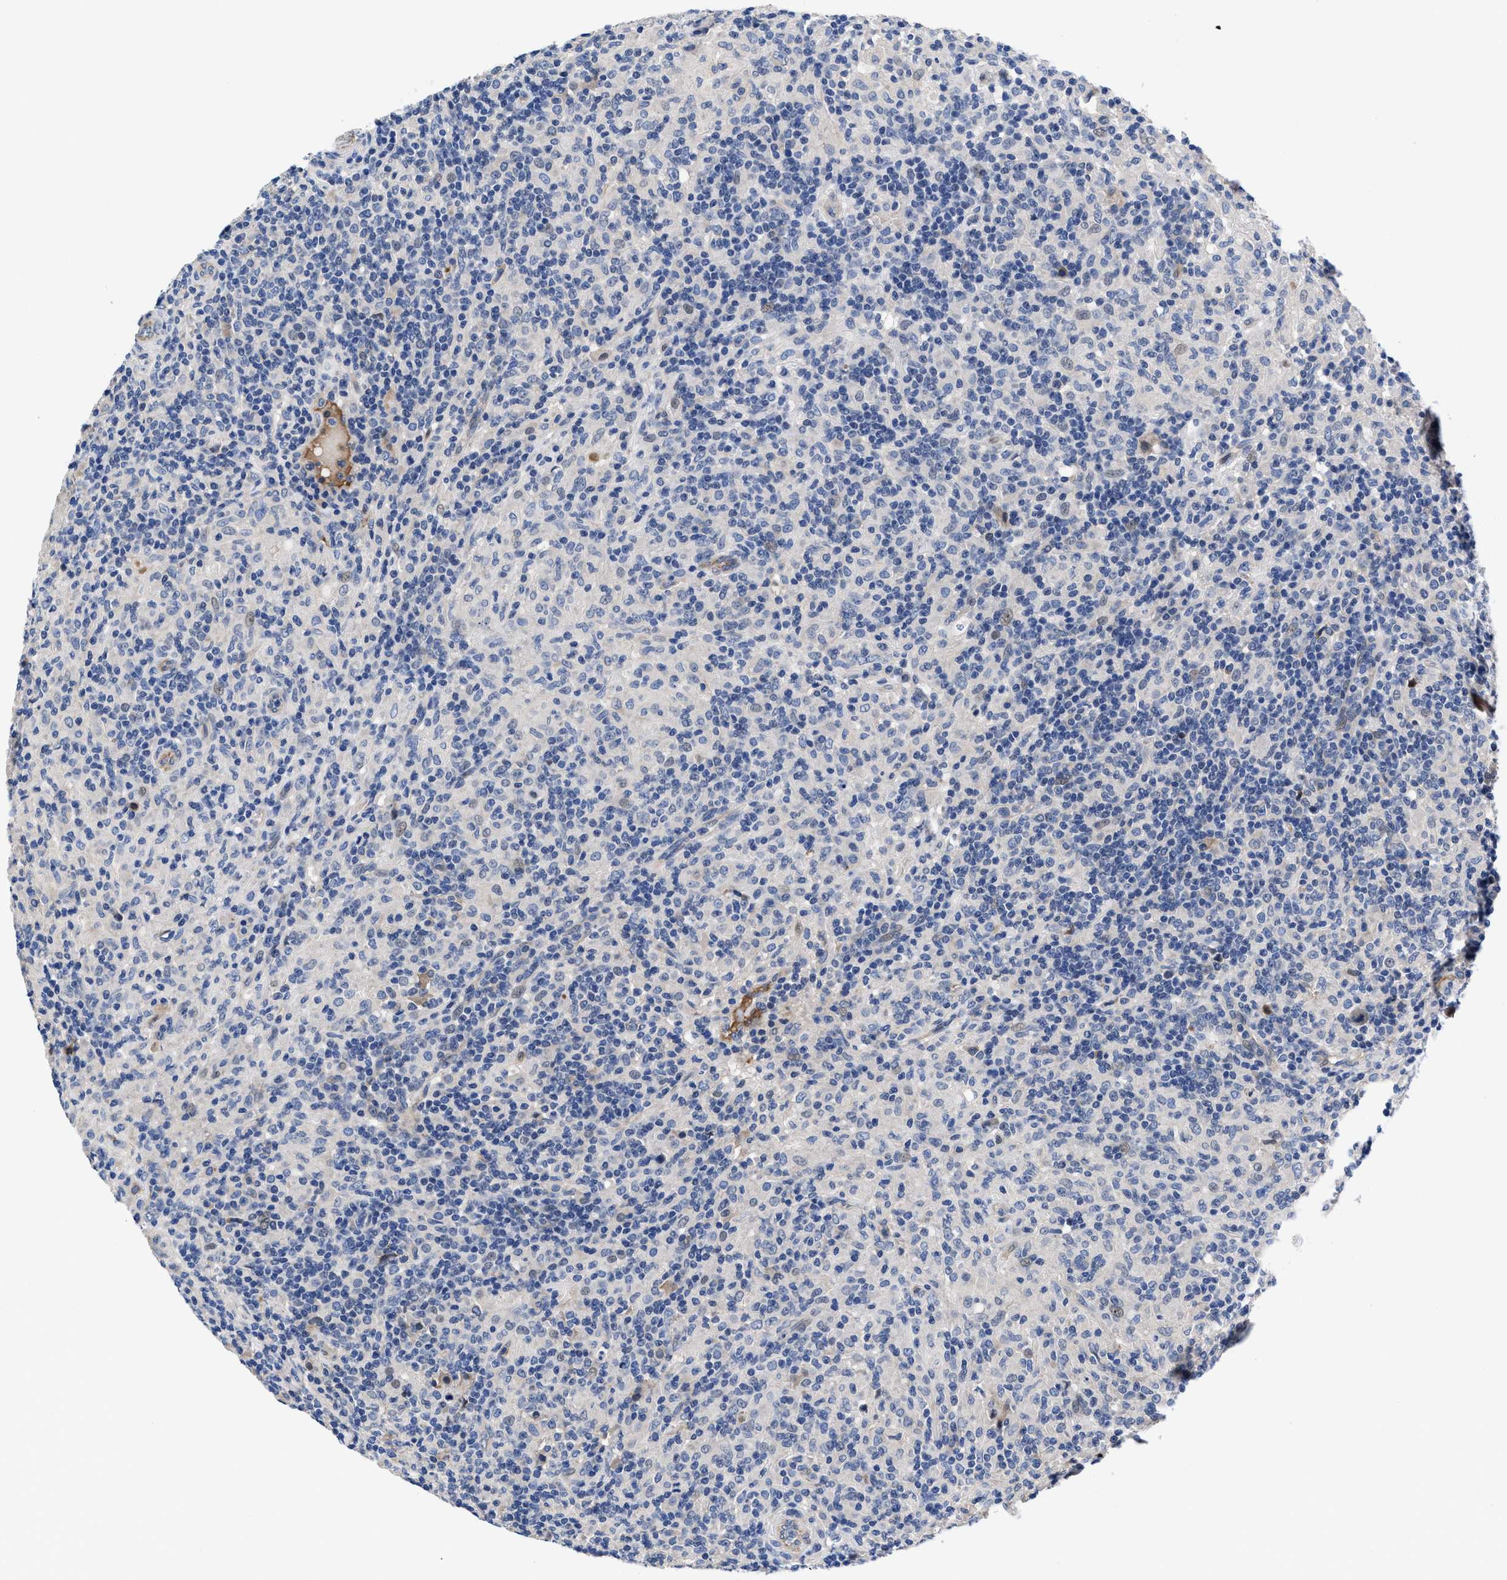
{"staining": {"intensity": "negative", "quantity": "none", "location": "none"}, "tissue": "lymphoma", "cell_type": "Tumor cells", "image_type": "cancer", "snomed": [{"axis": "morphology", "description": "Hodgkin's disease, NOS"}, {"axis": "topography", "description": "Lymph node"}], "caption": "Human Hodgkin's disease stained for a protein using immunohistochemistry (IHC) shows no positivity in tumor cells.", "gene": "DHRS13", "patient": {"sex": "male", "age": 70}}